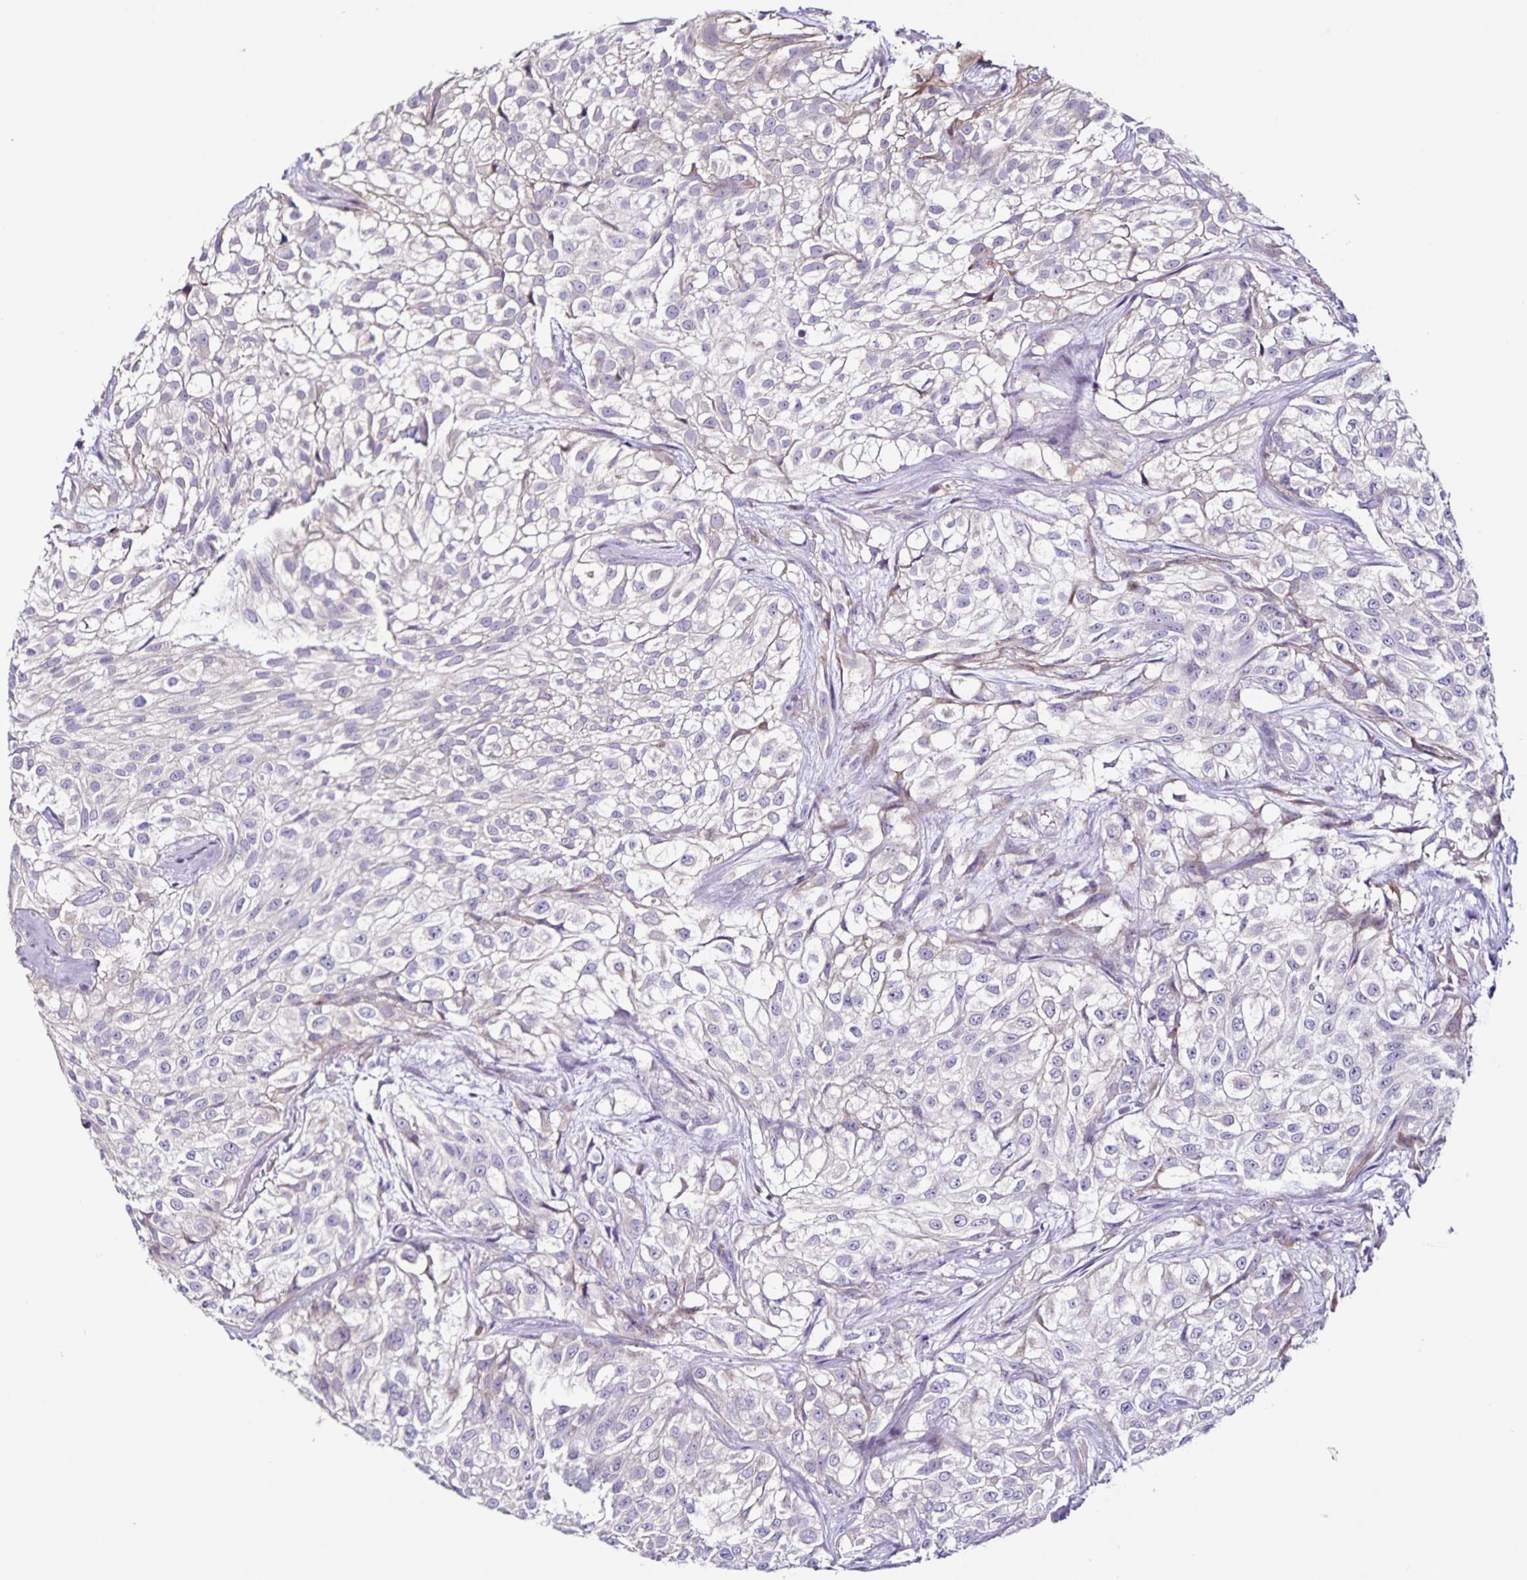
{"staining": {"intensity": "negative", "quantity": "none", "location": "none"}, "tissue": "urothelial cancer", "cell_type": "Tumor cells", "image_type": "cancer", "snomed": [{"axis": "morphology", "description": "Urothelial carcinoma, High grade"}, {"axis": "topography", "description": "Urinary bladder"}], "caption": "Urothelial cancer was stained to show a protein in brown. There is no significant positivity in tumor cells.", "gene": "RNFT2", "patient": {"sex": "male", "age": 56}}